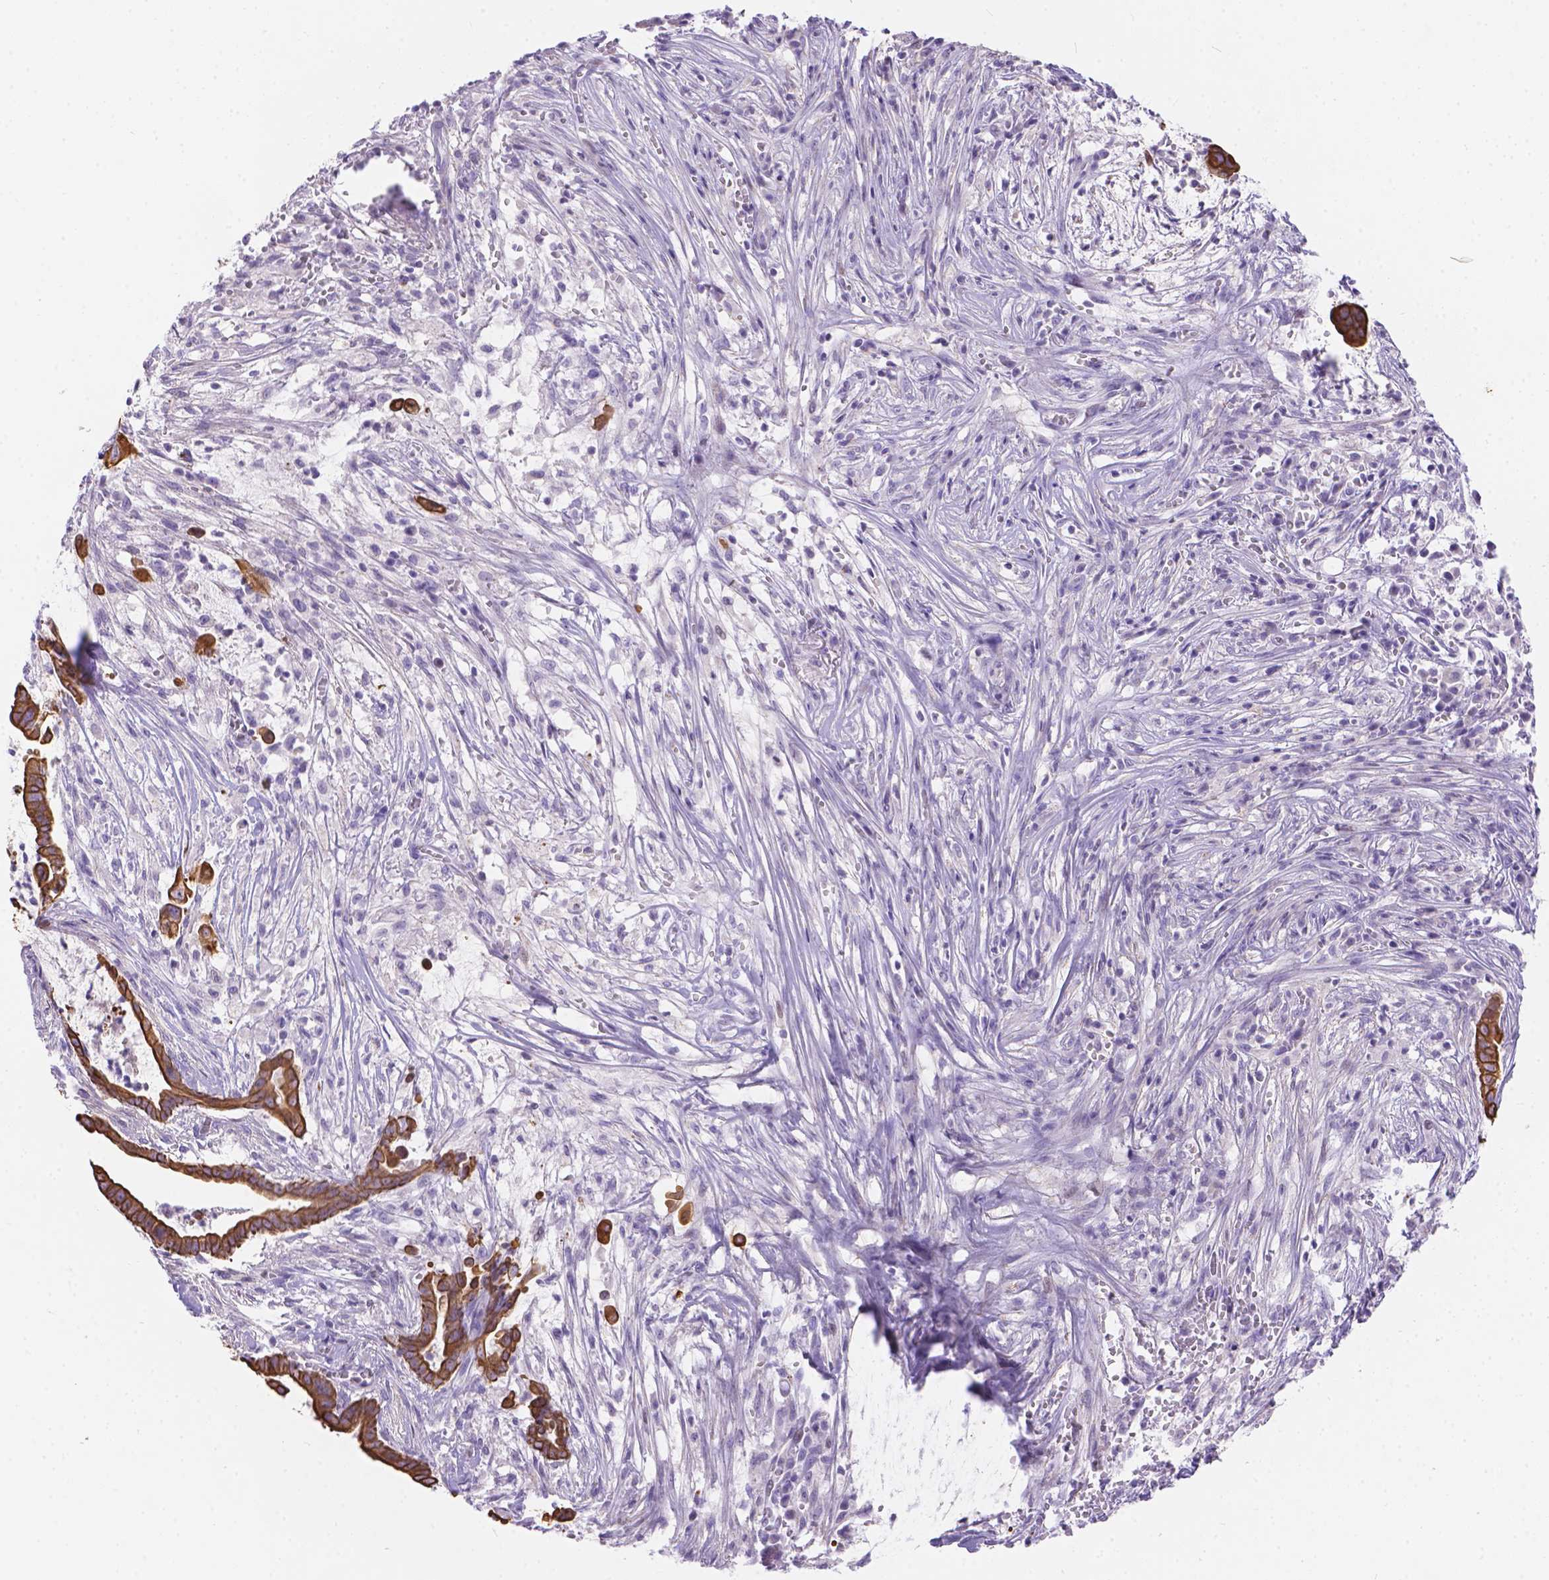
{"staining": {"intensity": "strong", "quantity": ">75%", "location": "cytoplasmic/membranous"}, "tissue": "pancreatic cancer", "cell_type": "Tumor cells", "image_type": "cancer", "snomed": [{"axis": "morphology", "description": "Adenocarcinoma, NOS"}, {"axis": "topography", "description": "Pancreas"}], "caption": "Tumor cells demonstrate strong cytoplasmic/membranous staining in about >75% of cells in adenocarcinoma (pancreatic).", "gene": "DMWD", "patient": {"sex": "male", "age": 61}}